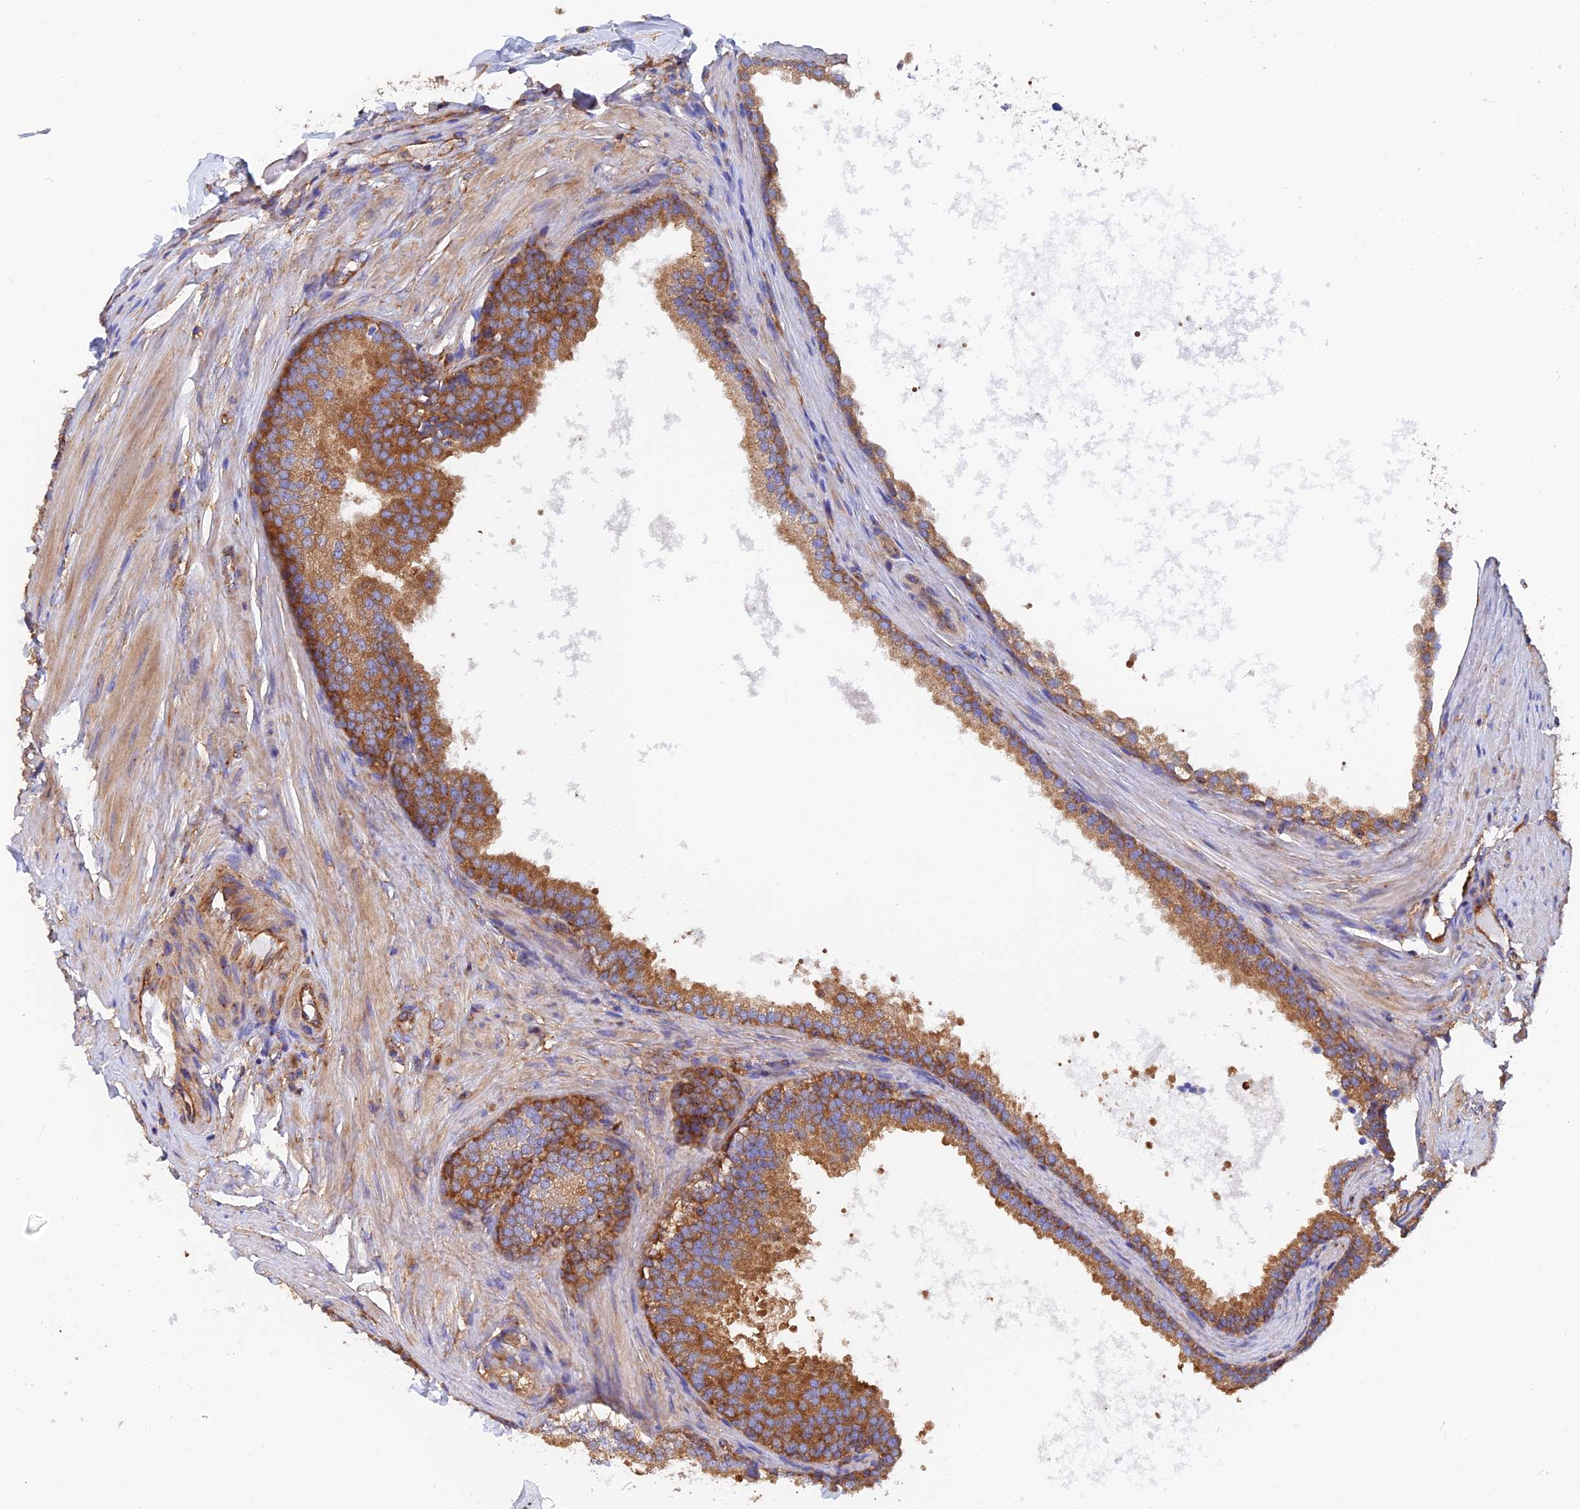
{"staining": {"intensity": "strong", "quantity": "25%-75%", "location": "cytoplasmic/membranous"}, "tissue": "prostate", "cell_type": "Glandular cells", "image_type": "normal", "snomed": [{"axis": "morphology", "description": "Normal tissue, NOS"}, {"axis": "topography", "description": "Prostate"}], "caption": "Protein staining by immunohistochemistry displays strong cytoplasmic/membranous staining in approximately 25%-75% of glandular cells in benign prostate.", "gene": "DCTN2", "patient": {"sex": "male", "age": 60}}